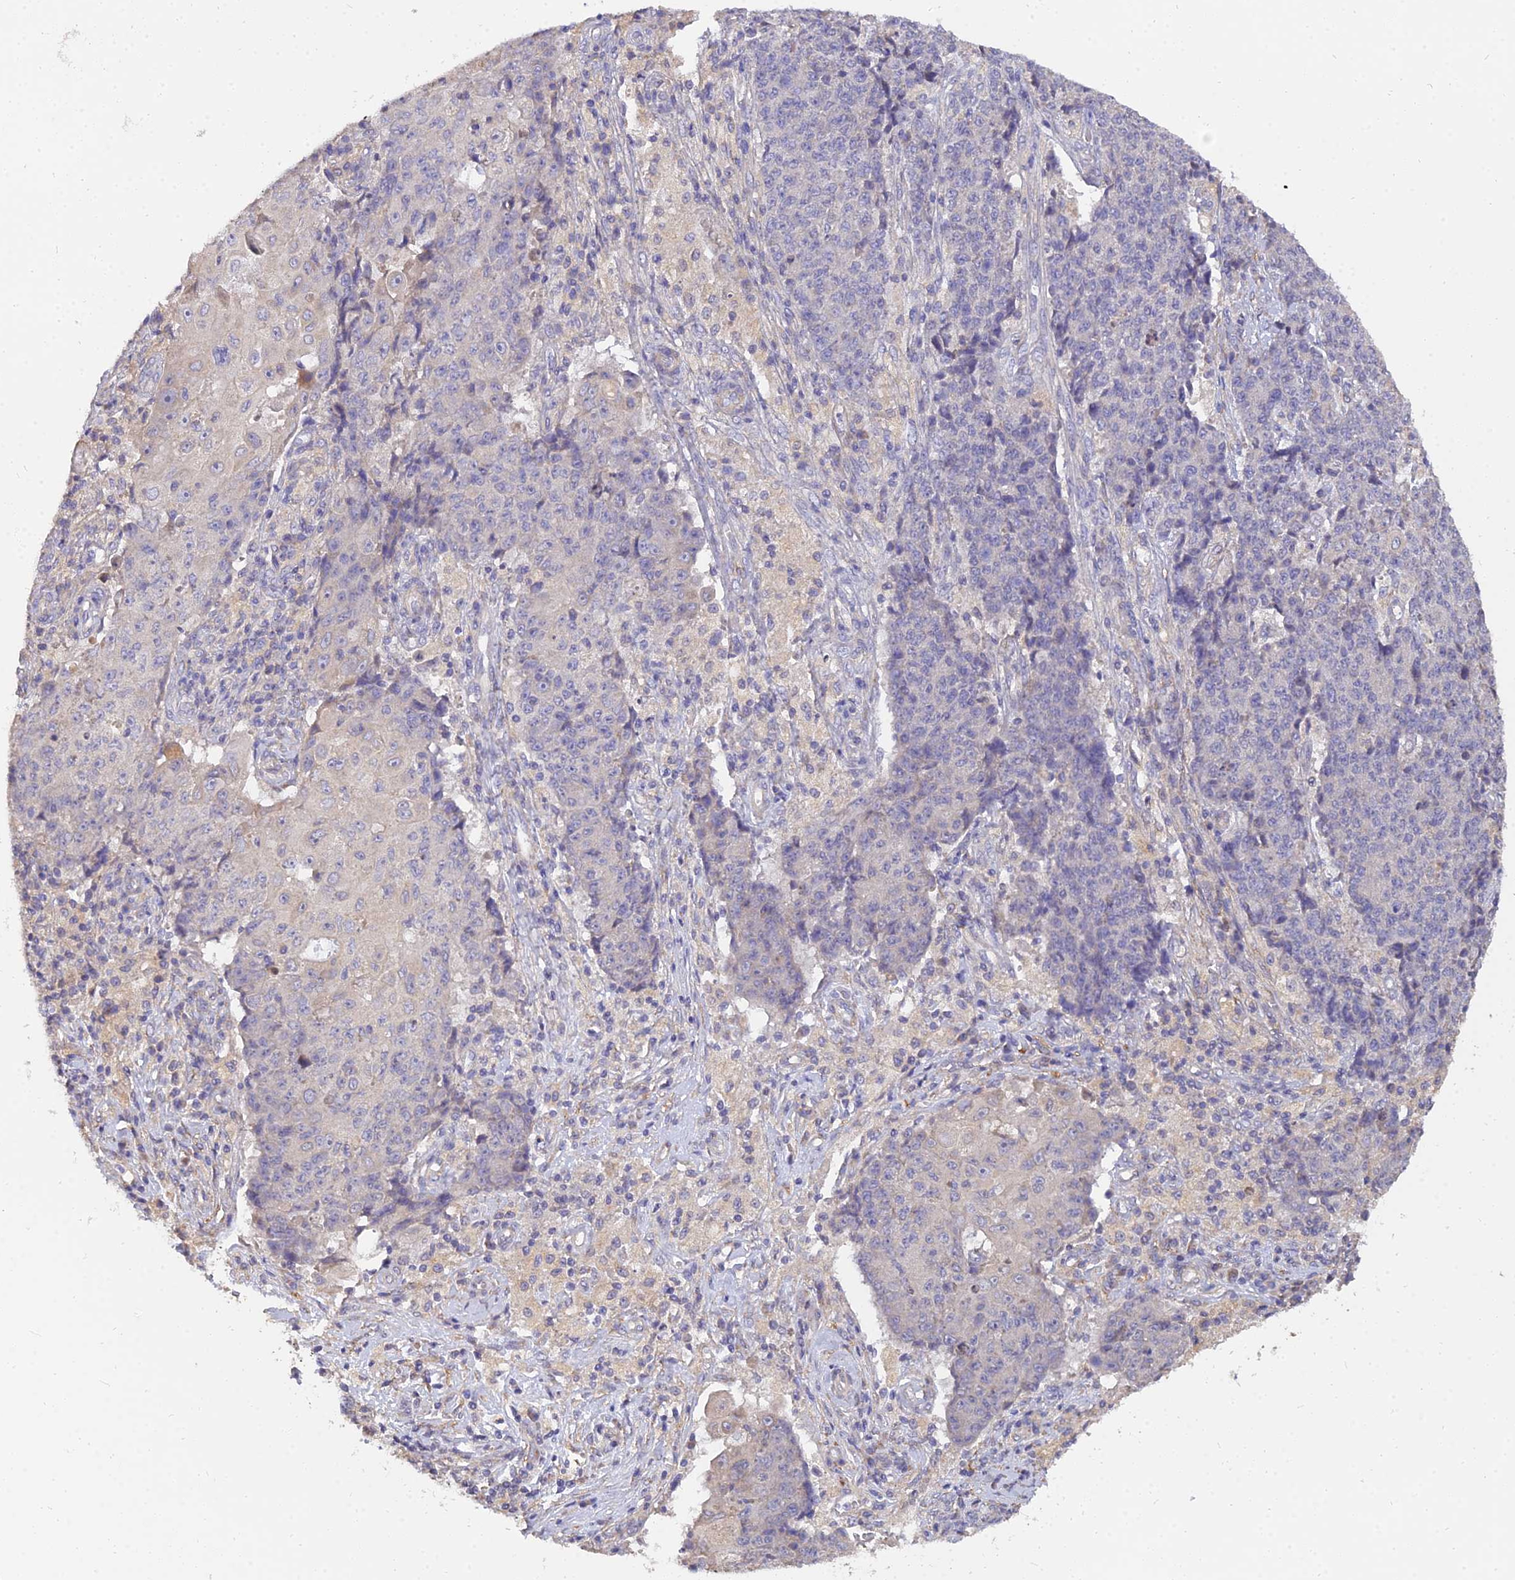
{"staining": {"intensity": "weak", "quantity": "<25%", "location": "cytoplasmic/membranous"}, "tissue": "ovarian cancer", "cell_type": "Tumor cells", "image_type": "cancer", "snomed": [{"axis": "morphology", "description": "Carcinoma, endometroid"}, {"axis": "topography", "description": "Ovary"}], "caption": "Tumor cells show no significant staining in ovarian cancer.", "gene": "ARL8B", "patient": {"sex": "female", "age": 42}}